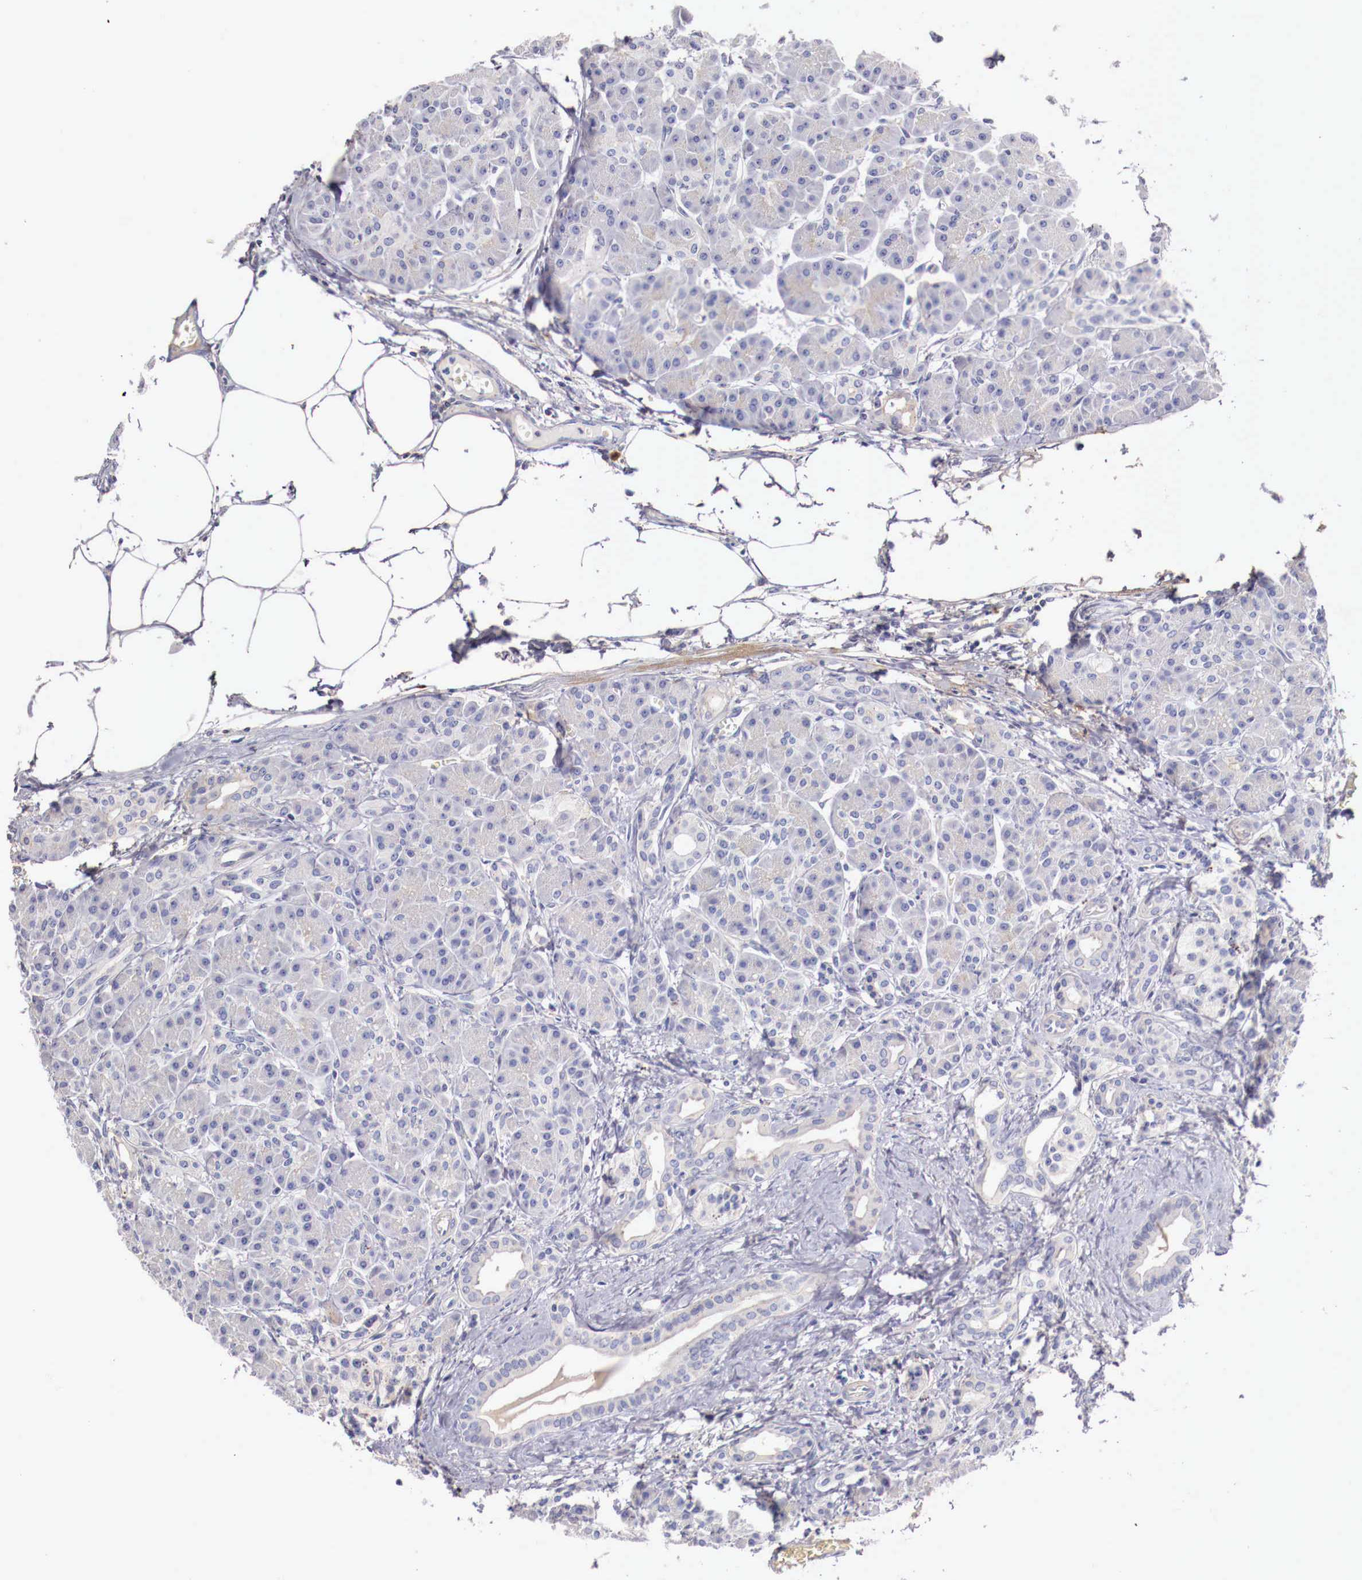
{"staining": {"intensity": "weak", "quantity": "25%-75%", "location": "cytoplasmic/membranous"}, "tissue": "pancreas", "cell_type": "Exocrine glandular cells", "image_type": "normal", "snomed": [{"axis": "morphology", "description": "Normal tissue, NOS"}, {"axis": "topography", "description": "Pancreas"}], "caption": "The micrograph reveals immunohistochemical staining of normal pancreas. There is weak cytoplasmic/membranous positivity is seen in about 25%-75% of exocrine glandular cells. The protein of interest is stained brown, and the nuclei are stained in blue (DAB IHC with brightfield microscopy, high magnification).", "gene": "PITPNA", "patient": {"sex": "male", "age": 73}}